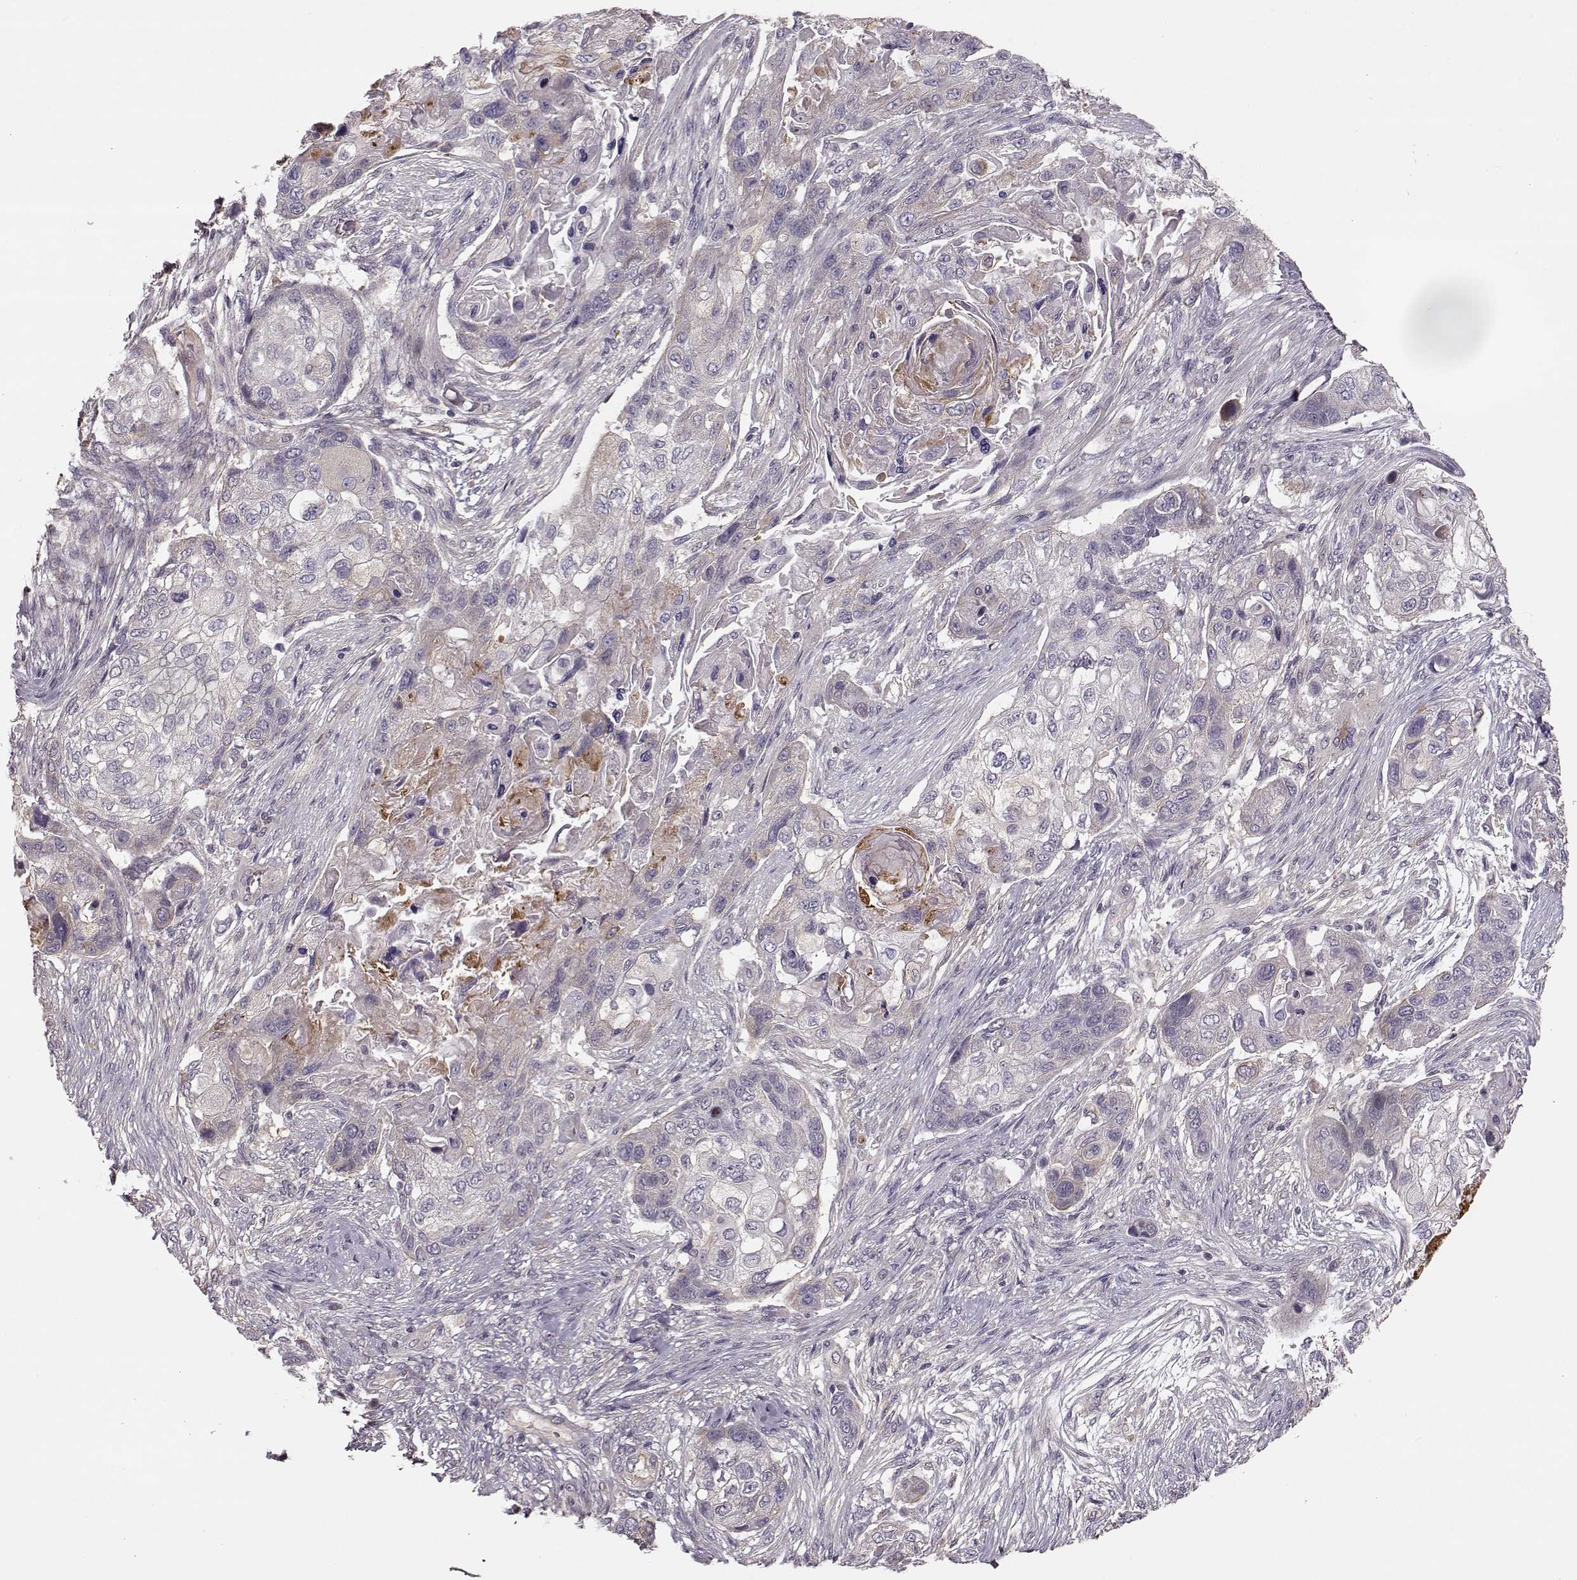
{"staining": {"intensity": "negative", "quantity": "none", "location": "none"}, "tissue": "lung cancer", "cell_type": "Tumor cells", "image_type": "cancer", "snomed": [{"axis": "morphology", "description": "Squamous cell carcinoma, NOS"}, {"axis": "topography", "description": "Lung"}], "caption": "DAB (3,3'-diaminobenzidine) immunohistochemical staining of squamous cell carcinoma (lung) reveals no significant positivity in tumor cells. (DAB immunohistochemistry visualized using brightfield microscopy, high magnification).", "gene": "MTR", "patient": {"sex": "male", "age": 69}}